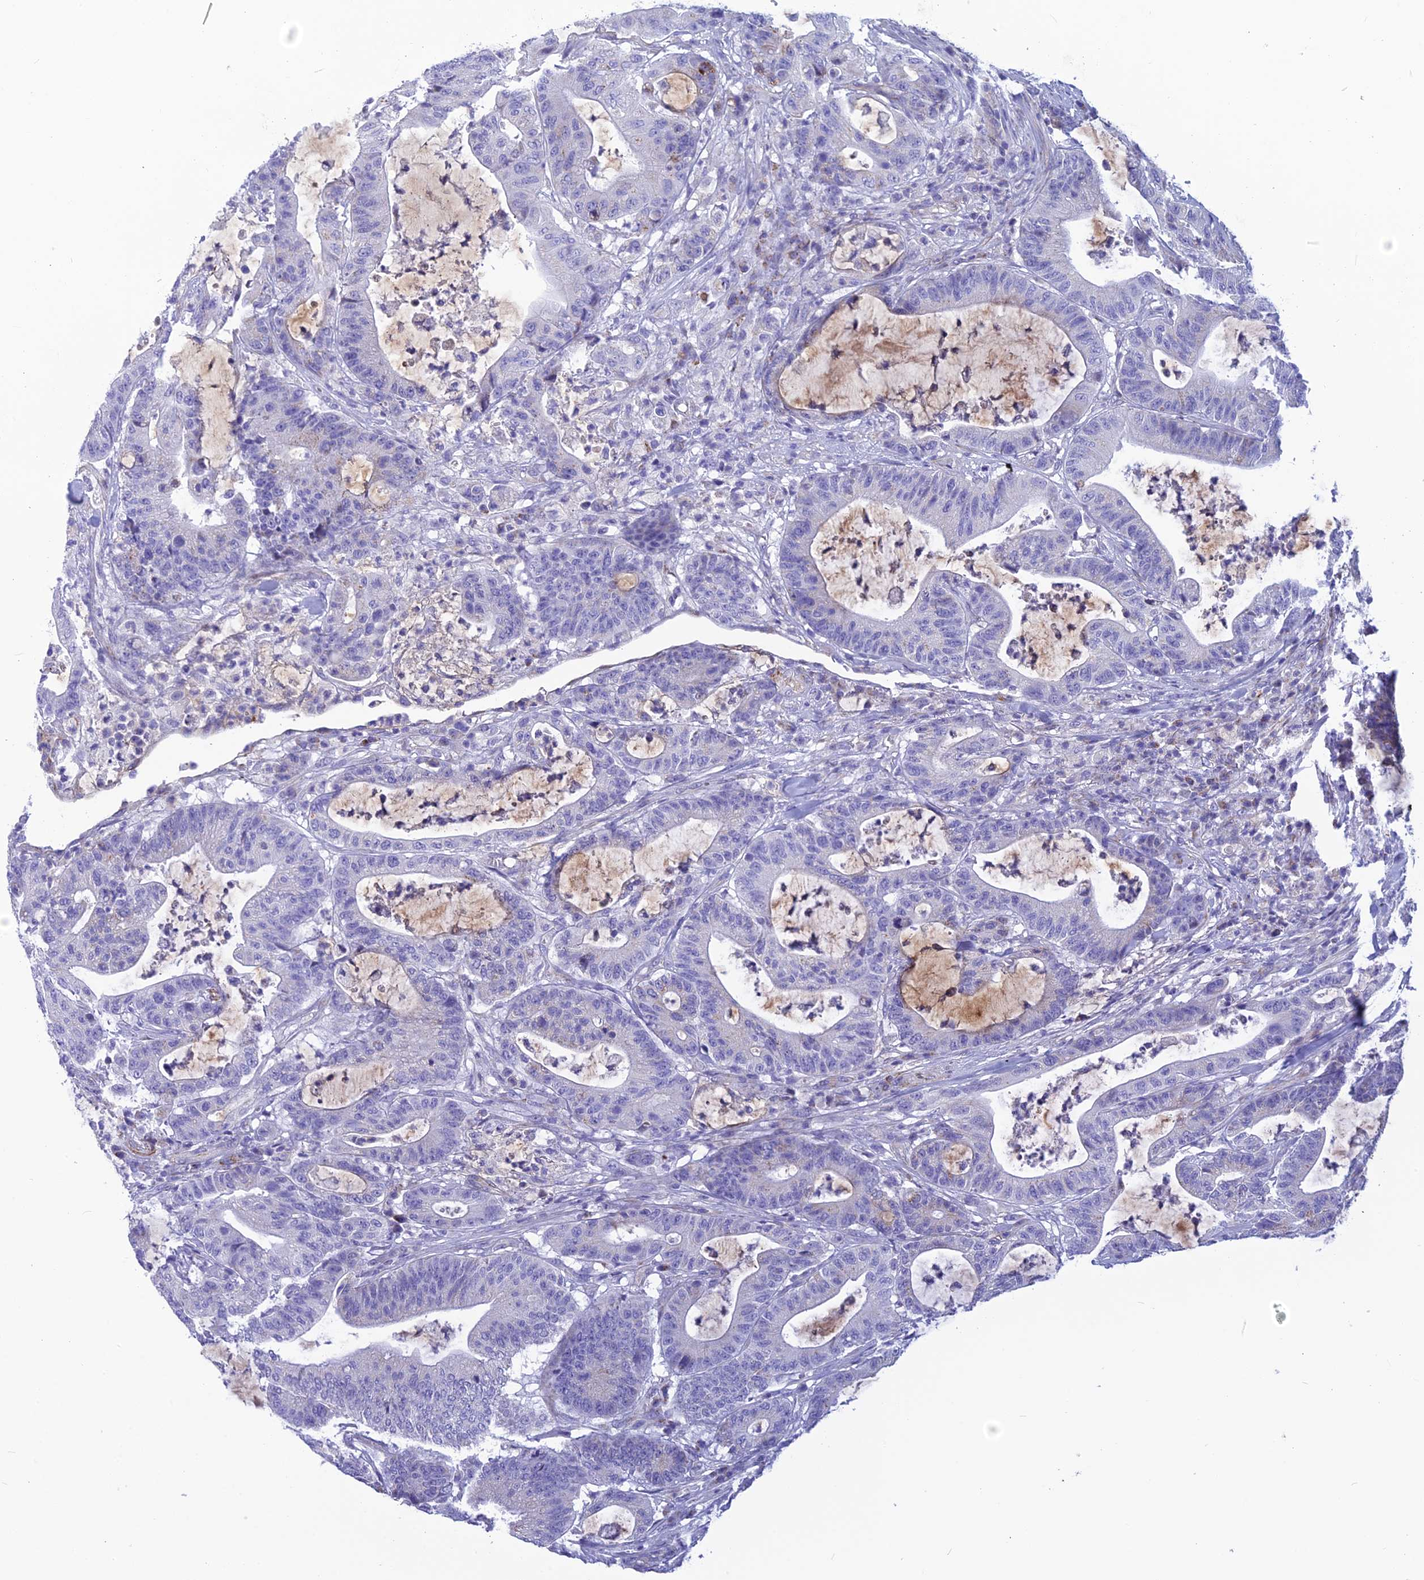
{"staining": {"intensity": "moderate", "quantity": "<25%", "location": "cytoplasmic/membranous"}, "tissue": "colorectal cancer", "cell_type": "Tumor cells", "image_type": "cancer", "snomed": [{"axis": "morphology", "description": "Adenocarcinoma, NOS"}, {"axis": "topography", "description": "Colon"}], "caption": "Colorectal cancer (adenocarcinoma) stained for a protein (brown) demonstrates moderate cytoplasmic/membranous positive expression in about <25% of tumor cells.", "gene": "POMGNT1", "patient": {"sex": "female", "age": 84}}